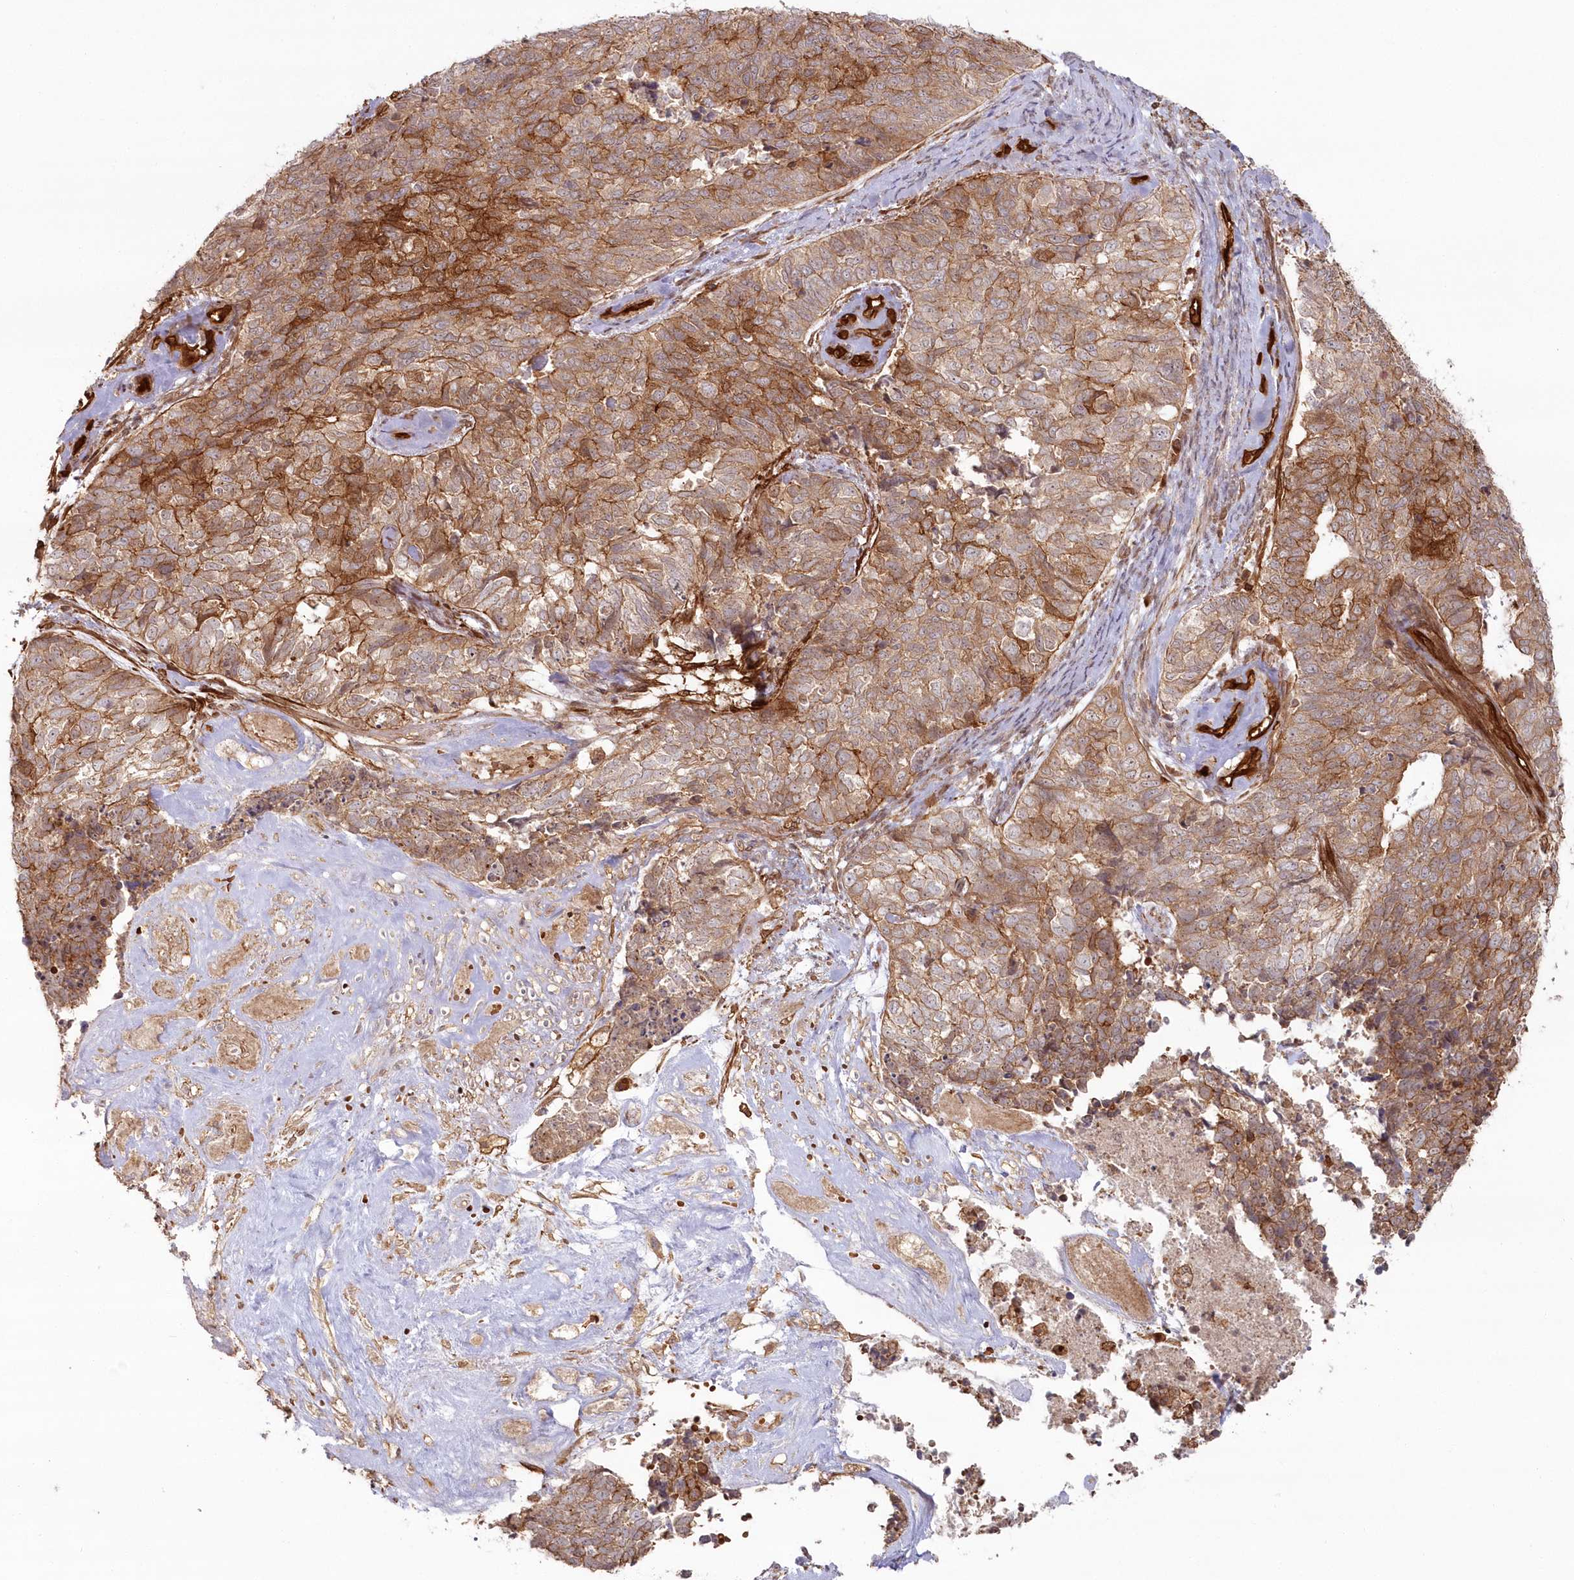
{"staining": {"intensity": "moderate", "quantity": ">75%", "location": "cytoplasmic/membranous"}, "tissue": "cervical cancer", "cell_type": "Tumor cells", "image_type": "cancer", "snomed": [{"axis": "morphology", "description": "Squamous cell carcinoma, NOS"}, {"axis": "topography", "description": "Cervix"}], "caption": "IHC (DAB) staining of cervical cancer exhibits moderate cytoplasmic/membranous protein staining in approximately >75% of tumor cells. (Brightfield microscopy of DAB IHC at high magnification).", "gene": "RGCC", "patient": {"sex": "female", "age": 63}}